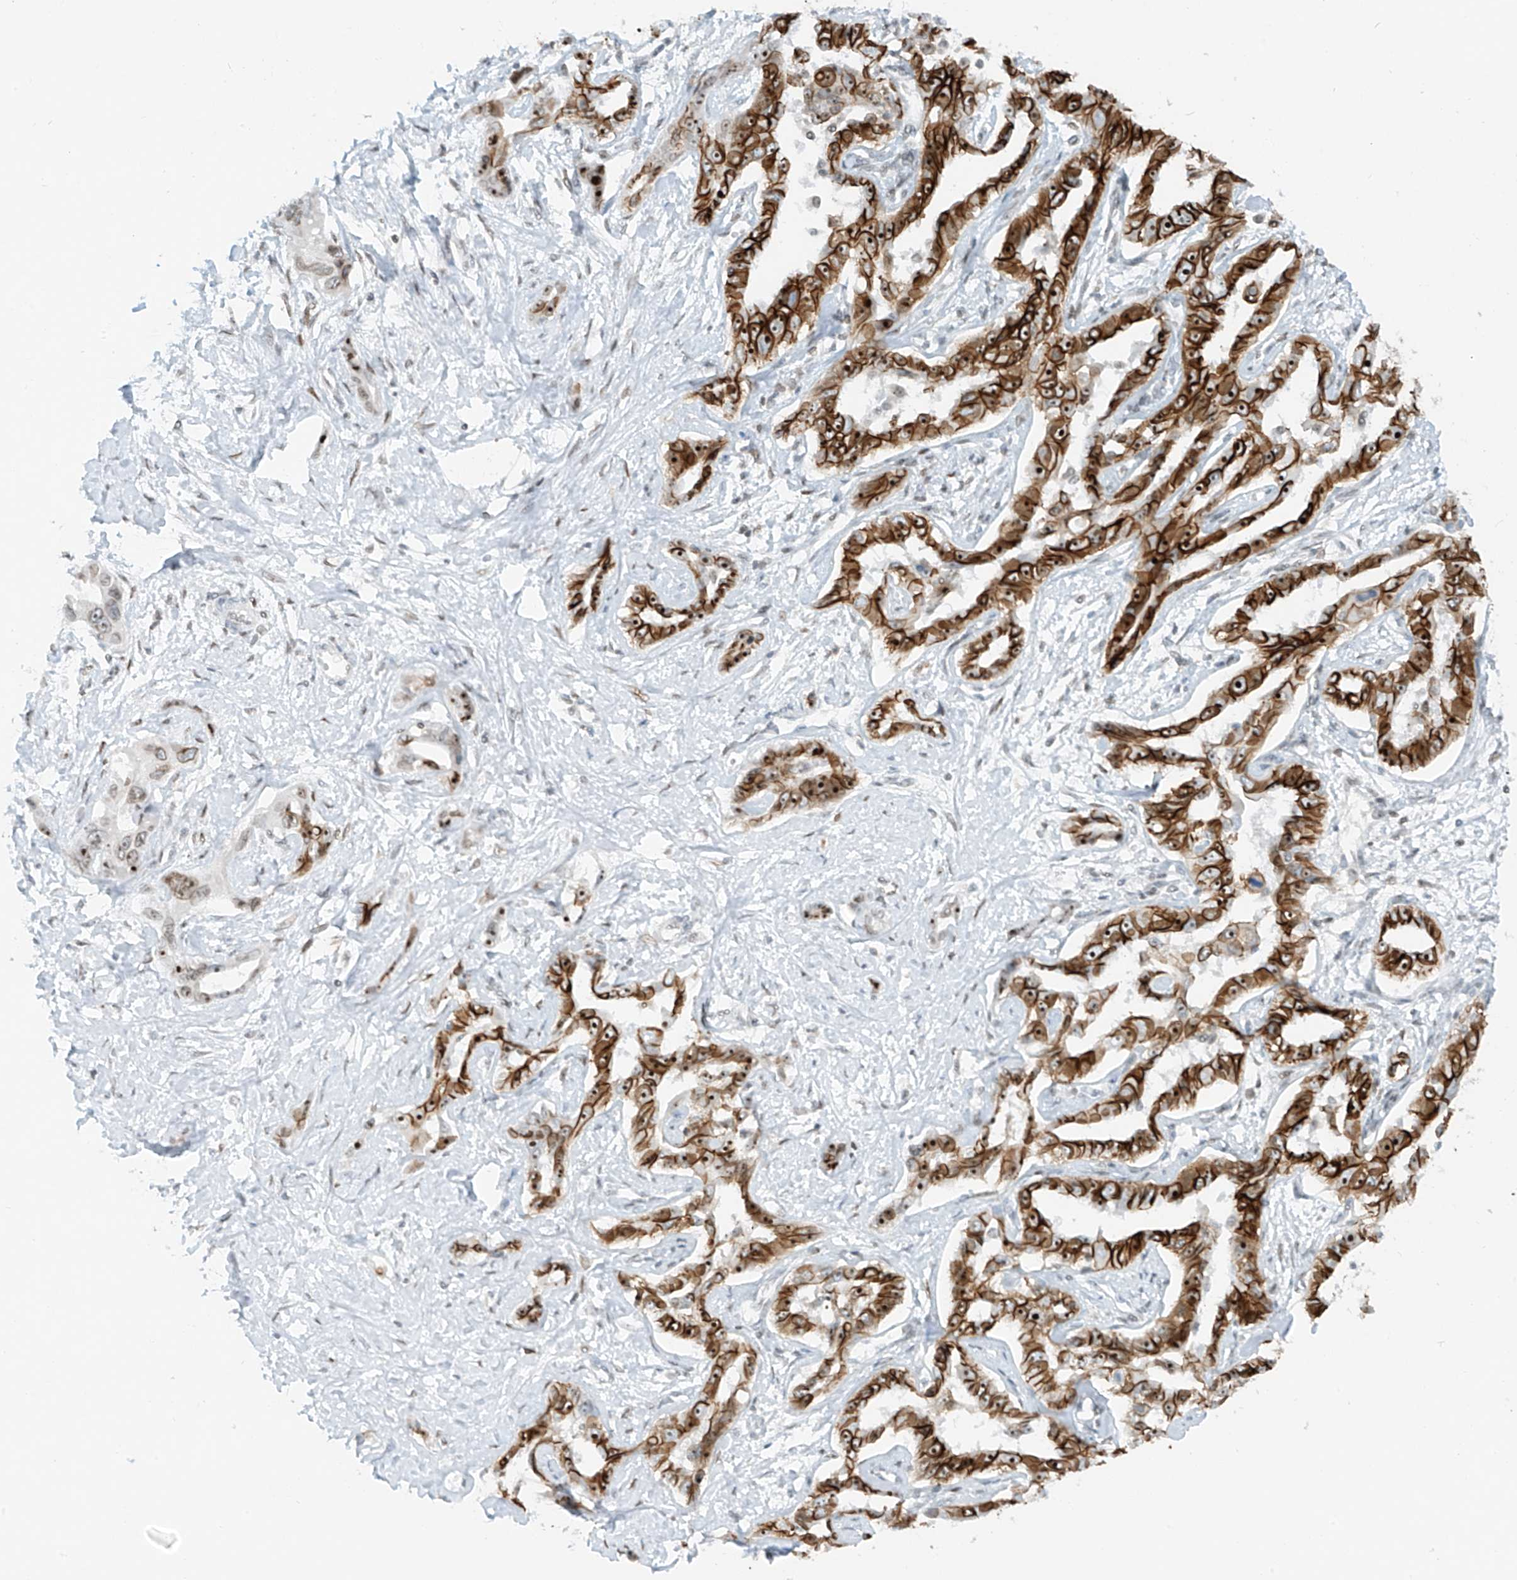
{"staining": {"intensity": "strong", "quantity": "25%-75%", "location": "cytoplasmic/membranous,nuclear"}, "tissue": "liver cancer", "cell_type": "Tumor cells", "image_type": "cancer", "snomed": [{"axis": "morphology", "description": "Cholangiocarcinoma"}, {"axis": "topography", "description": "Liver"}], "caption": "This histopathology image exhibits immunohistochemistry staining of human cholangiocarcinoma (liver), with high strong cytoplasmic/membranous and nuclear positivity in approximately 25%-75% of tumor cells.", "gene": "SAMD15", "patient": {"sex": "male", "age": 59}}